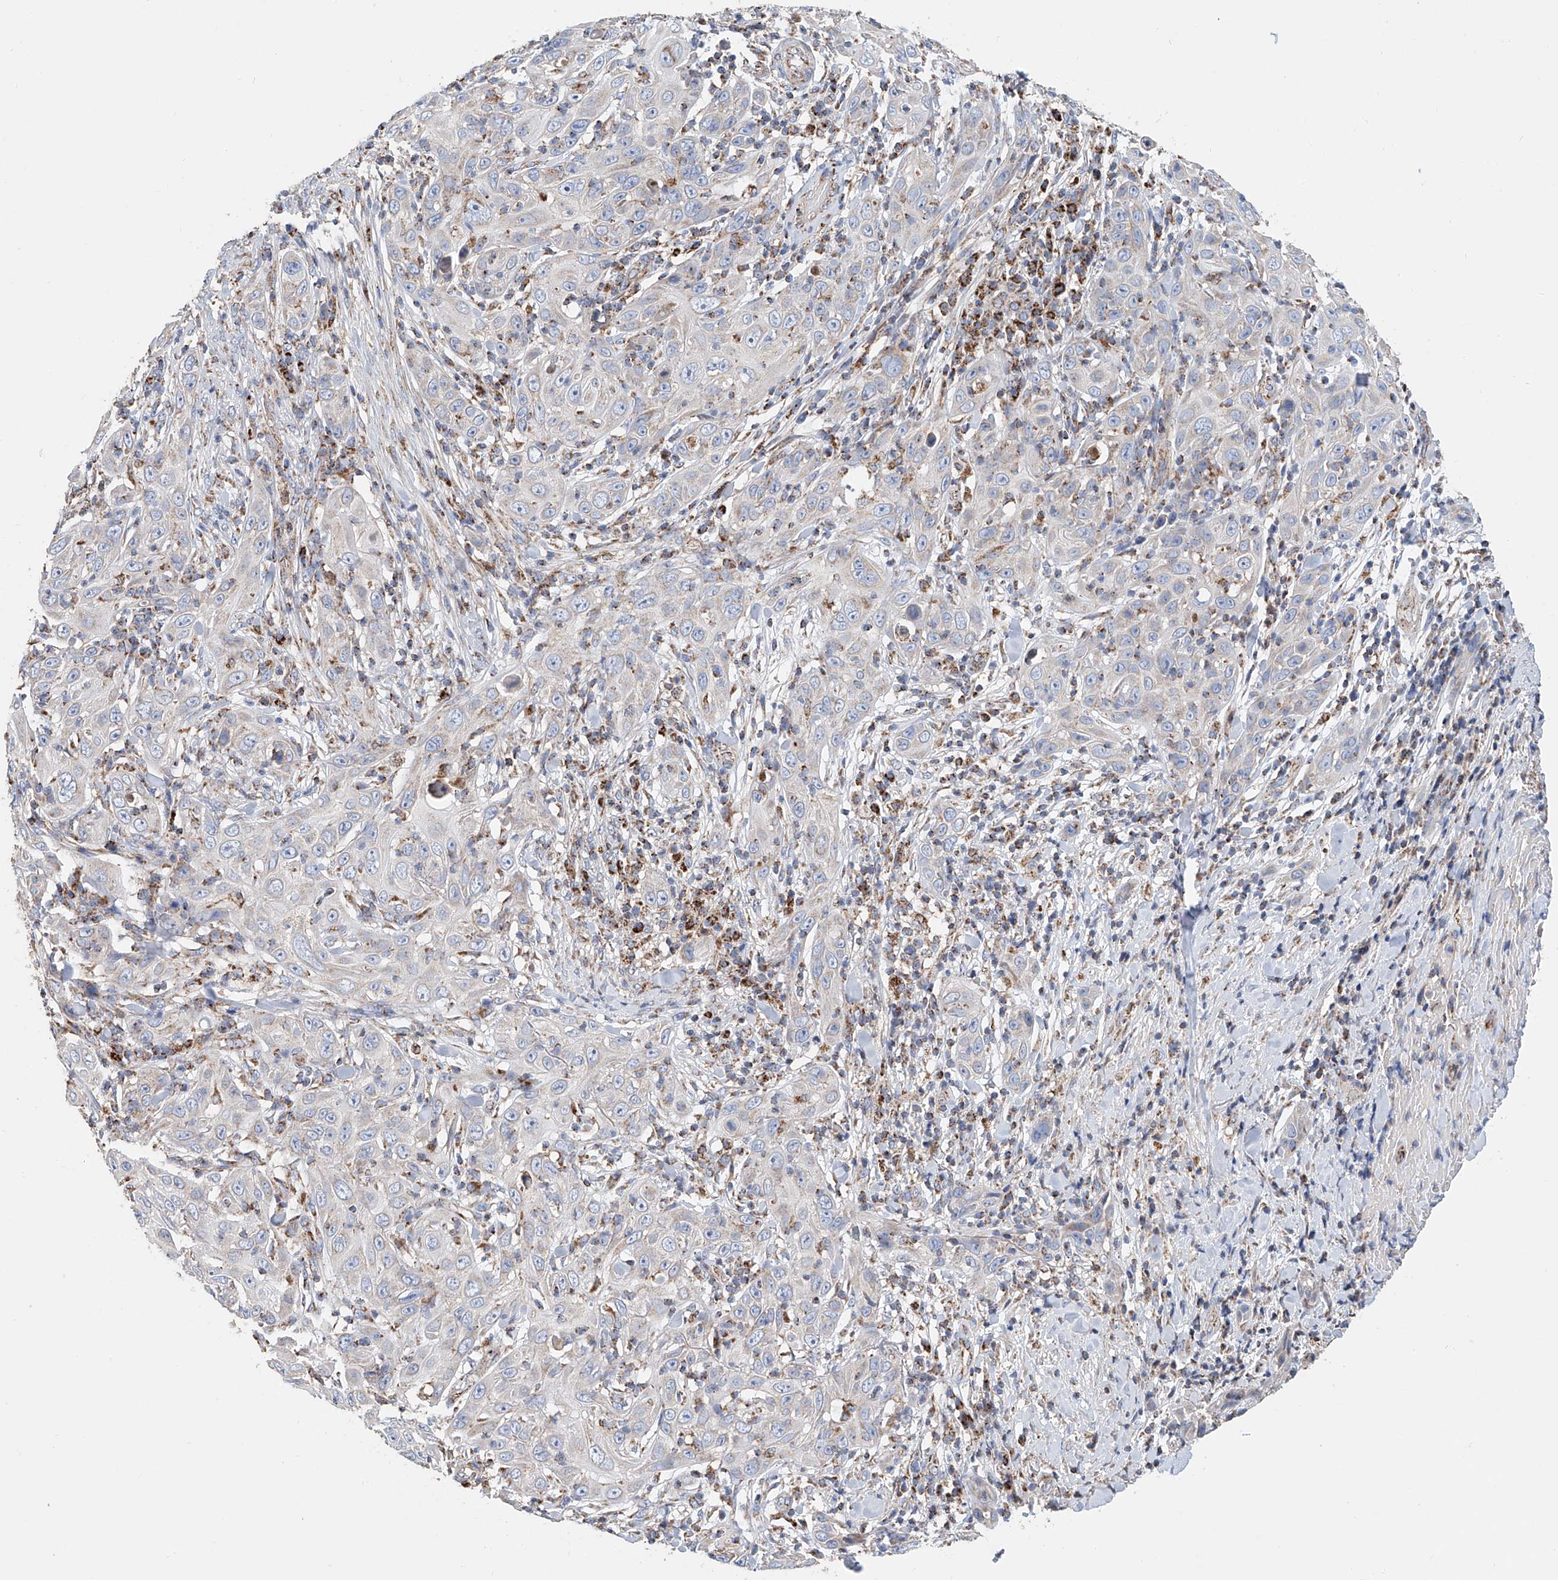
{"staining": {"intensity": "negative", "quantity": "none", "location": "none"}, "tissue": "skin cancer", "cell_type": "Tumor cells", "image_type": "cancer", "snomed": [{"axis": "morphology", "description": "Squamous cell carcinoma, NOS"}, {"axis": "topography", "description": "Skin"}], "caption": "Histopathology image shows no protein expression in tumor cells of skin cancer (squamous cell carcinoma) tissue.", "gene": "MCL1", "patient": {"sex": "female", "age": 88}}